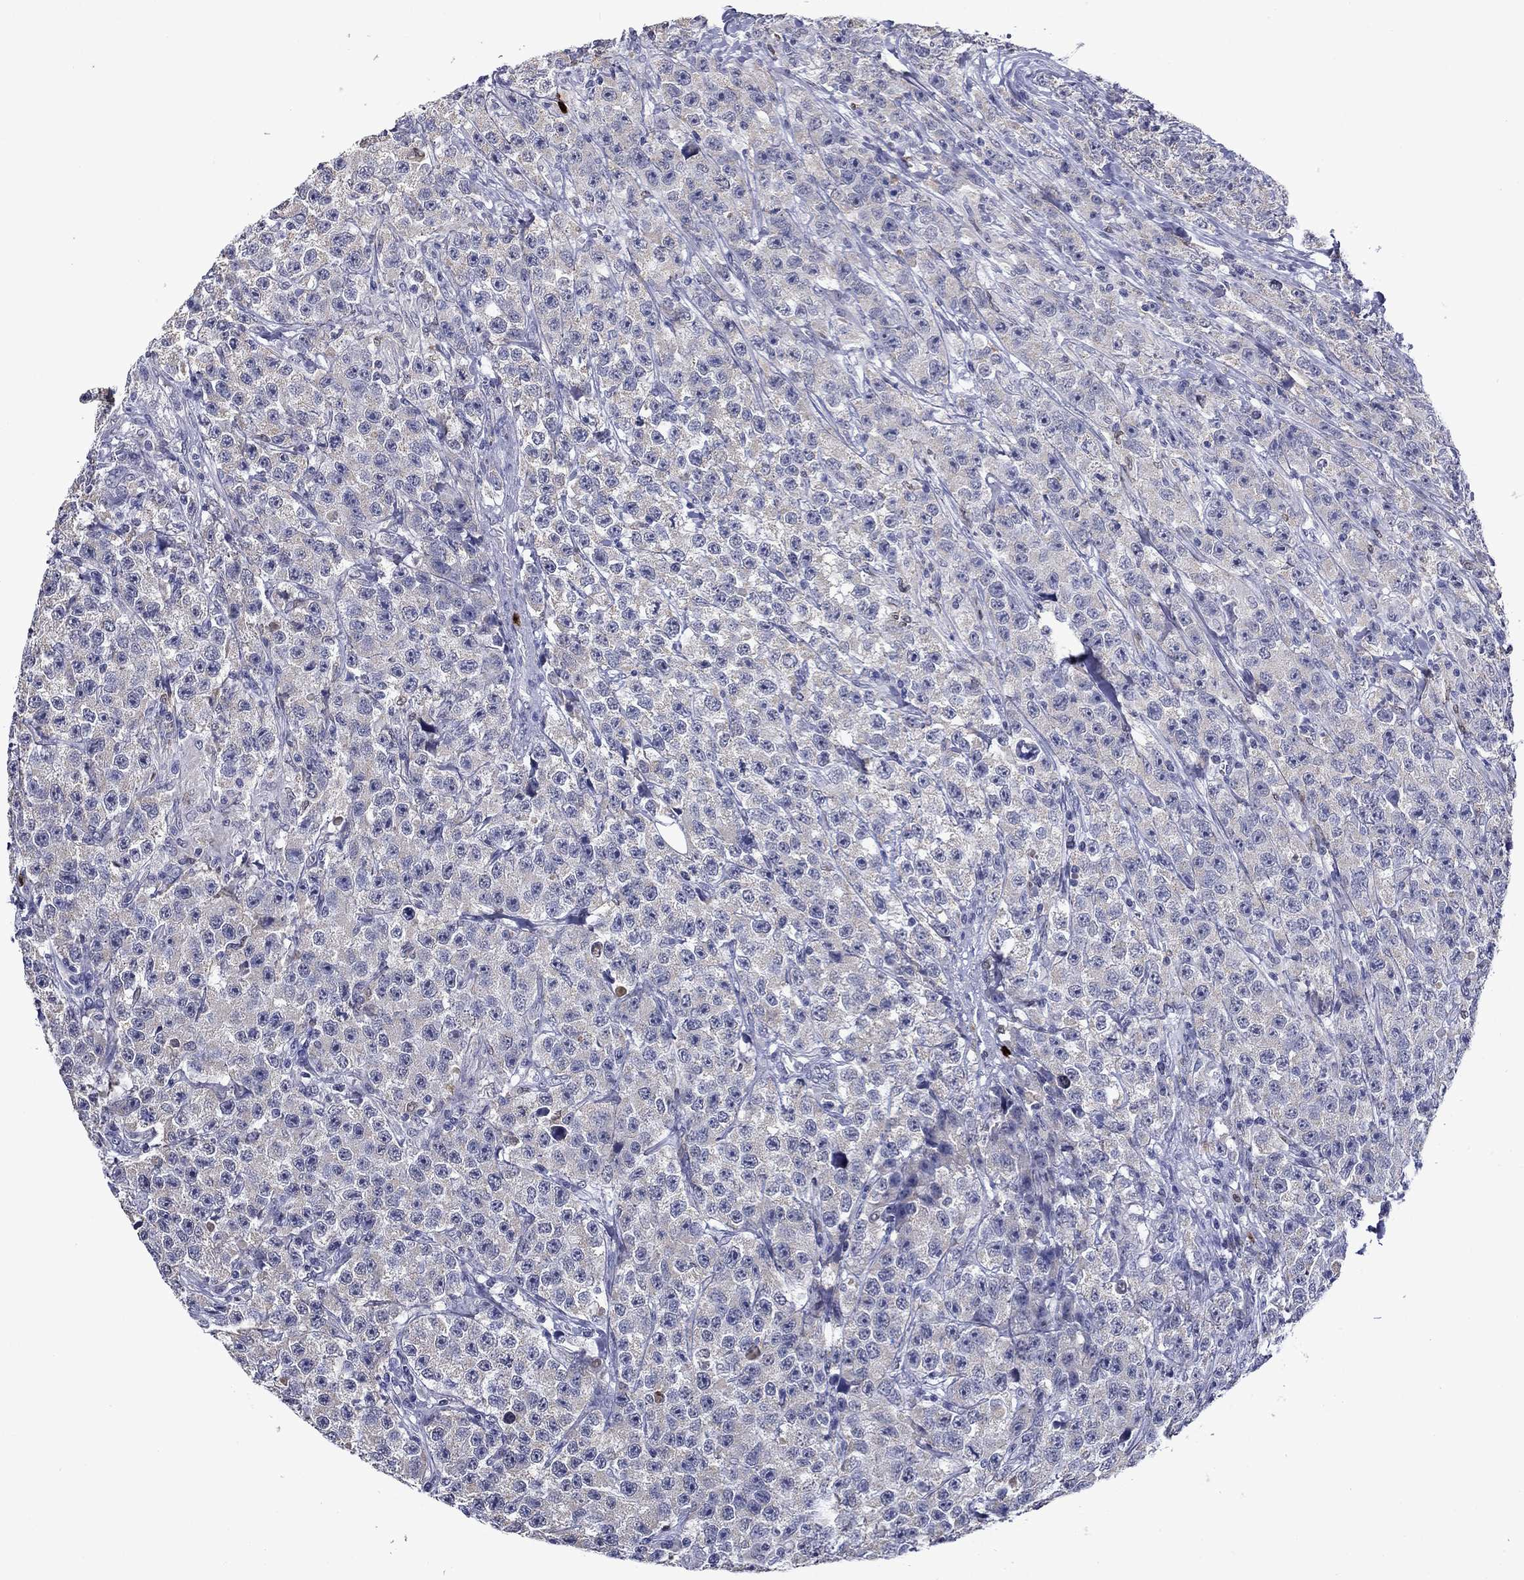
{"staining": {"intensity": "negative", "quantity": "none", "location": "none"}, "tissue": "testis cancer", "cell_type": "Tumor cells", "image_type": "cancer", "snomed": [{"axis": "morphology", "description": "Seminoma, NOS"}, {"axis": "topography", "description": "Testis"}], "caption": "An immunohistochemistry photomicrograph of testis seminoma is shown. There is no staining in tumor cells of testis seminoma.", "gene": "IRF5", "patient": {"sex": "male", "age": 59}}